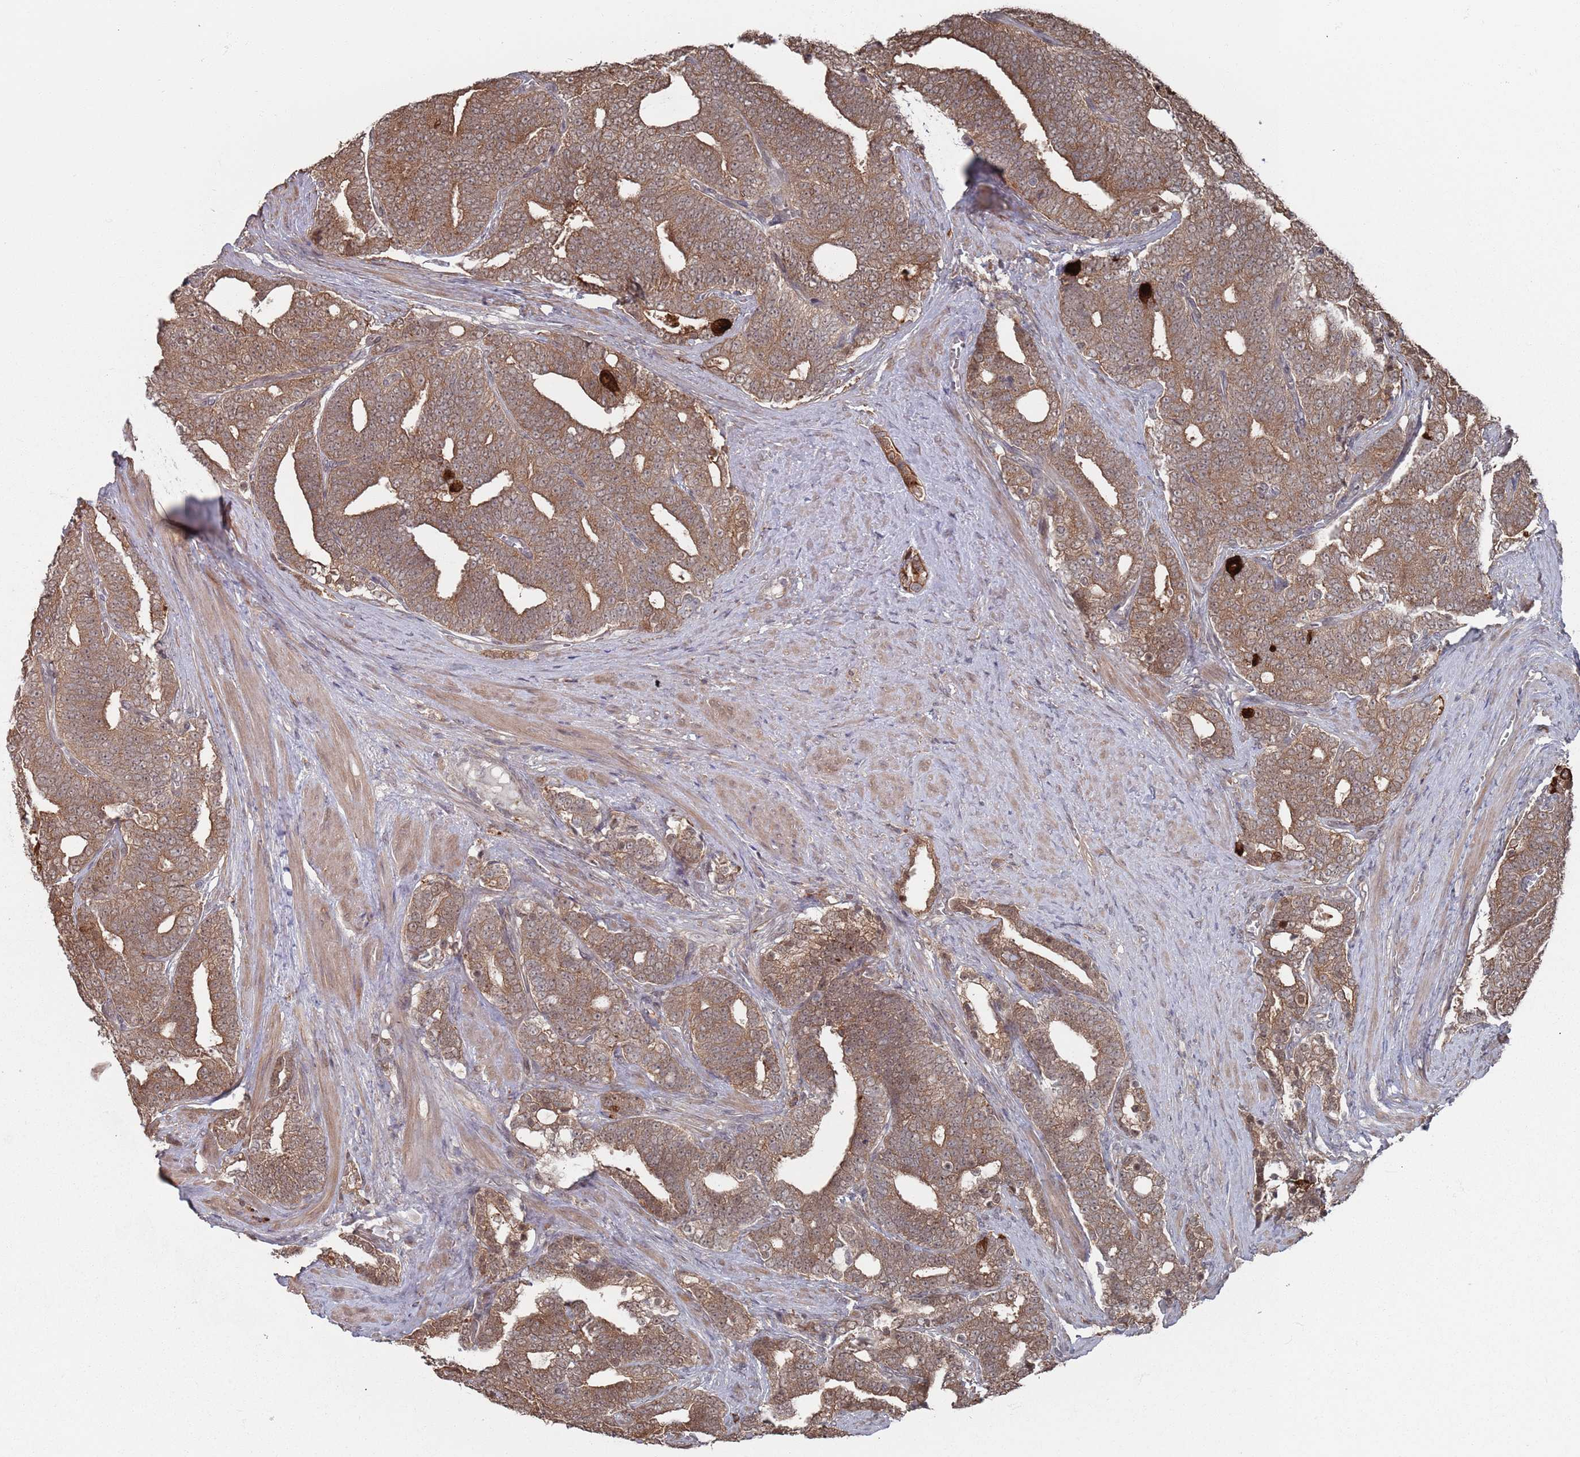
{"staining": {"intensity": "moderate", "quantity": ">75%", "location": "cytoplasmic/membranous"}, "tissue": "prostate cancer", "cell_type": "Tumor cells", "image_type": "cancer", "snomed": [{"axis": "morphology", "description": "Adenocarcinoma, High grade"}, {"axis": "topography", "description": "Prostate and seminal vesicle, NOS"}], "caption": "Prostate high-grade adenocarcinoma stained with a brown dye displays moderate cytoplasmic/membranous positive staining in about >75% of tumor cells.", "gene": "DGKD", "patient": {"sex": "male", "age": 67}}